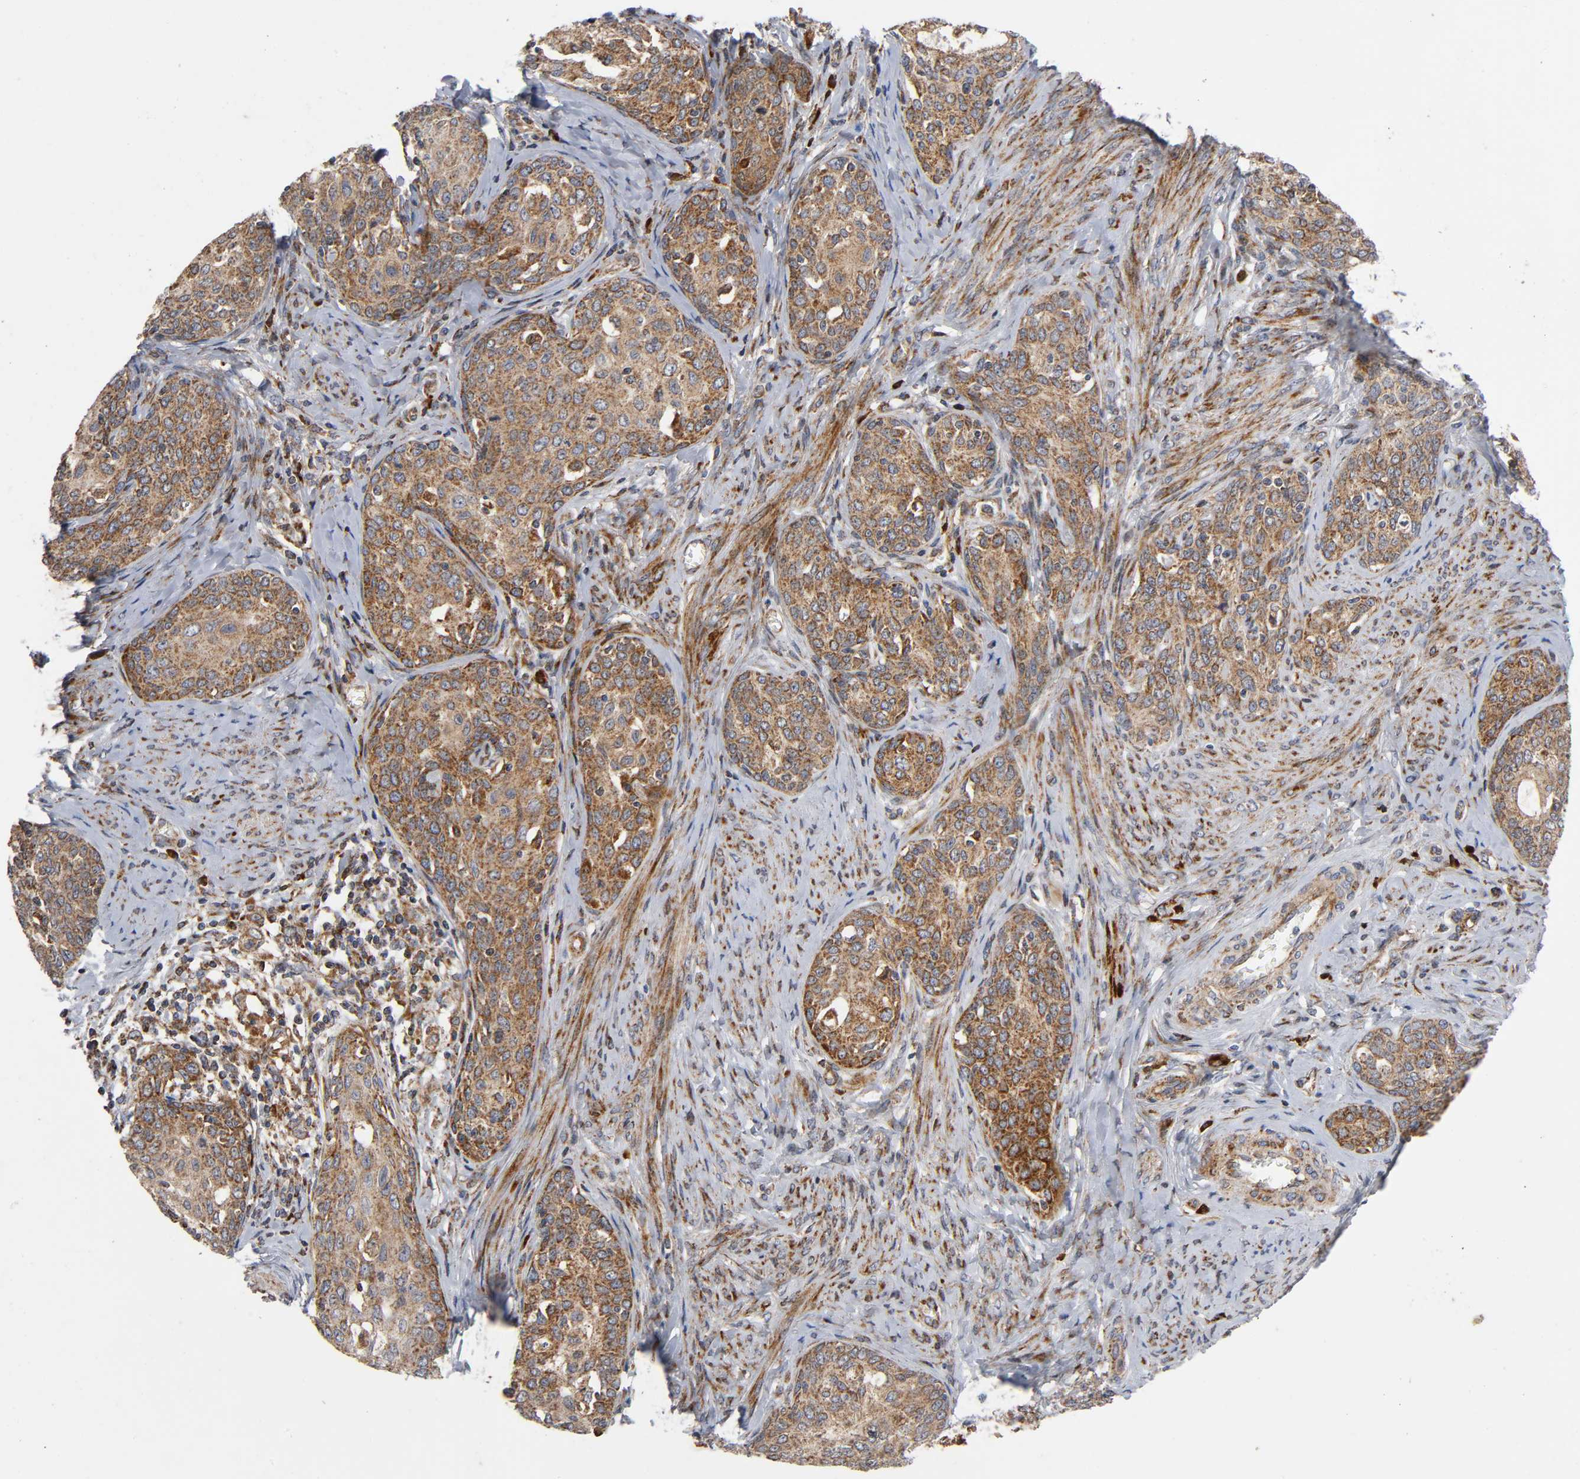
{"staining": {"intensity": "moderate", "quantity": ">75%", "location": "cytoplasmic/membranous"}, "tissue": "cervical cancer", "cell_type": "Tumor cells", "image_type": "cancer", "snomed": [{"axis": "morphology", "description": "Squamous cell carcinoma, NOS"}, {"axis": "morphology", "description": "Adenocarcinoma, NOS"}, {"axis": "topography", "description": "Cervix"}], "caption": "Brown immunohistochemical staining in human cervical cancer (squamous cell carcinoma) demonstrates moderate cytoplasmic/membranous staining in approximately >75% of tumor cells. Using DAB (brown) and hematoxylin (blue) stains, captured at high magnification using brightfield microscopy.", "gene": "MAP3K1", "patient": {"sex": "female", "age": 52}}